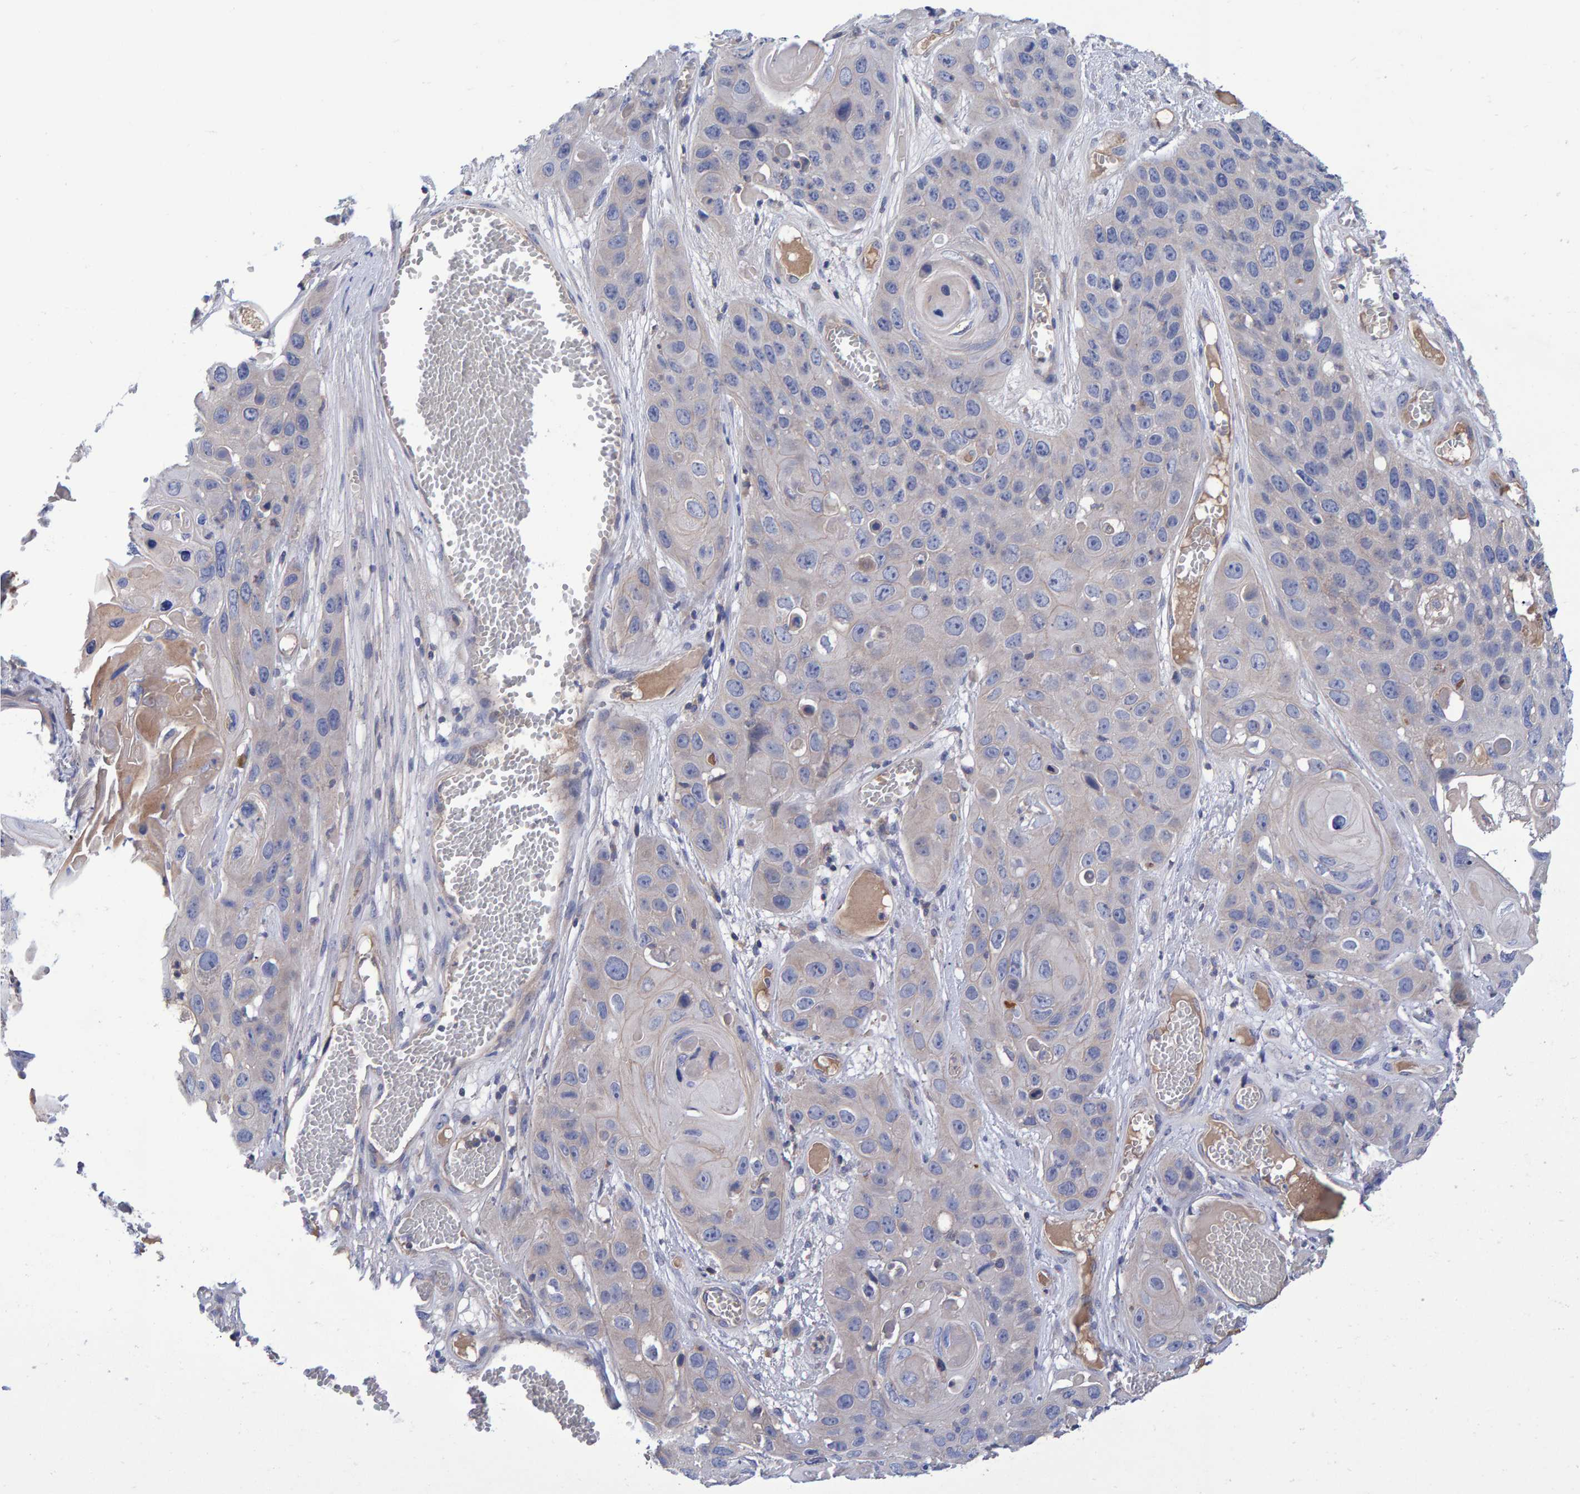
{"staining": {"intensity": "negative", "quantity": "none", "location": "none"}, "tissue": "skin cancer", "cell_type": "Tumor cells", "image_type": "cancer", "snomed": [{"axis": "morphology", "description": "Squamous cell carcinoma, NOS"}, {"axis": "topography", "description": "Skin"}], "caption": "Histopathology image shows no protein staining in tumor cells of skin squamous cell carcinoma tissue.", "gene": "EFR3A", "patient": {"sex": "male", "age": 55}}